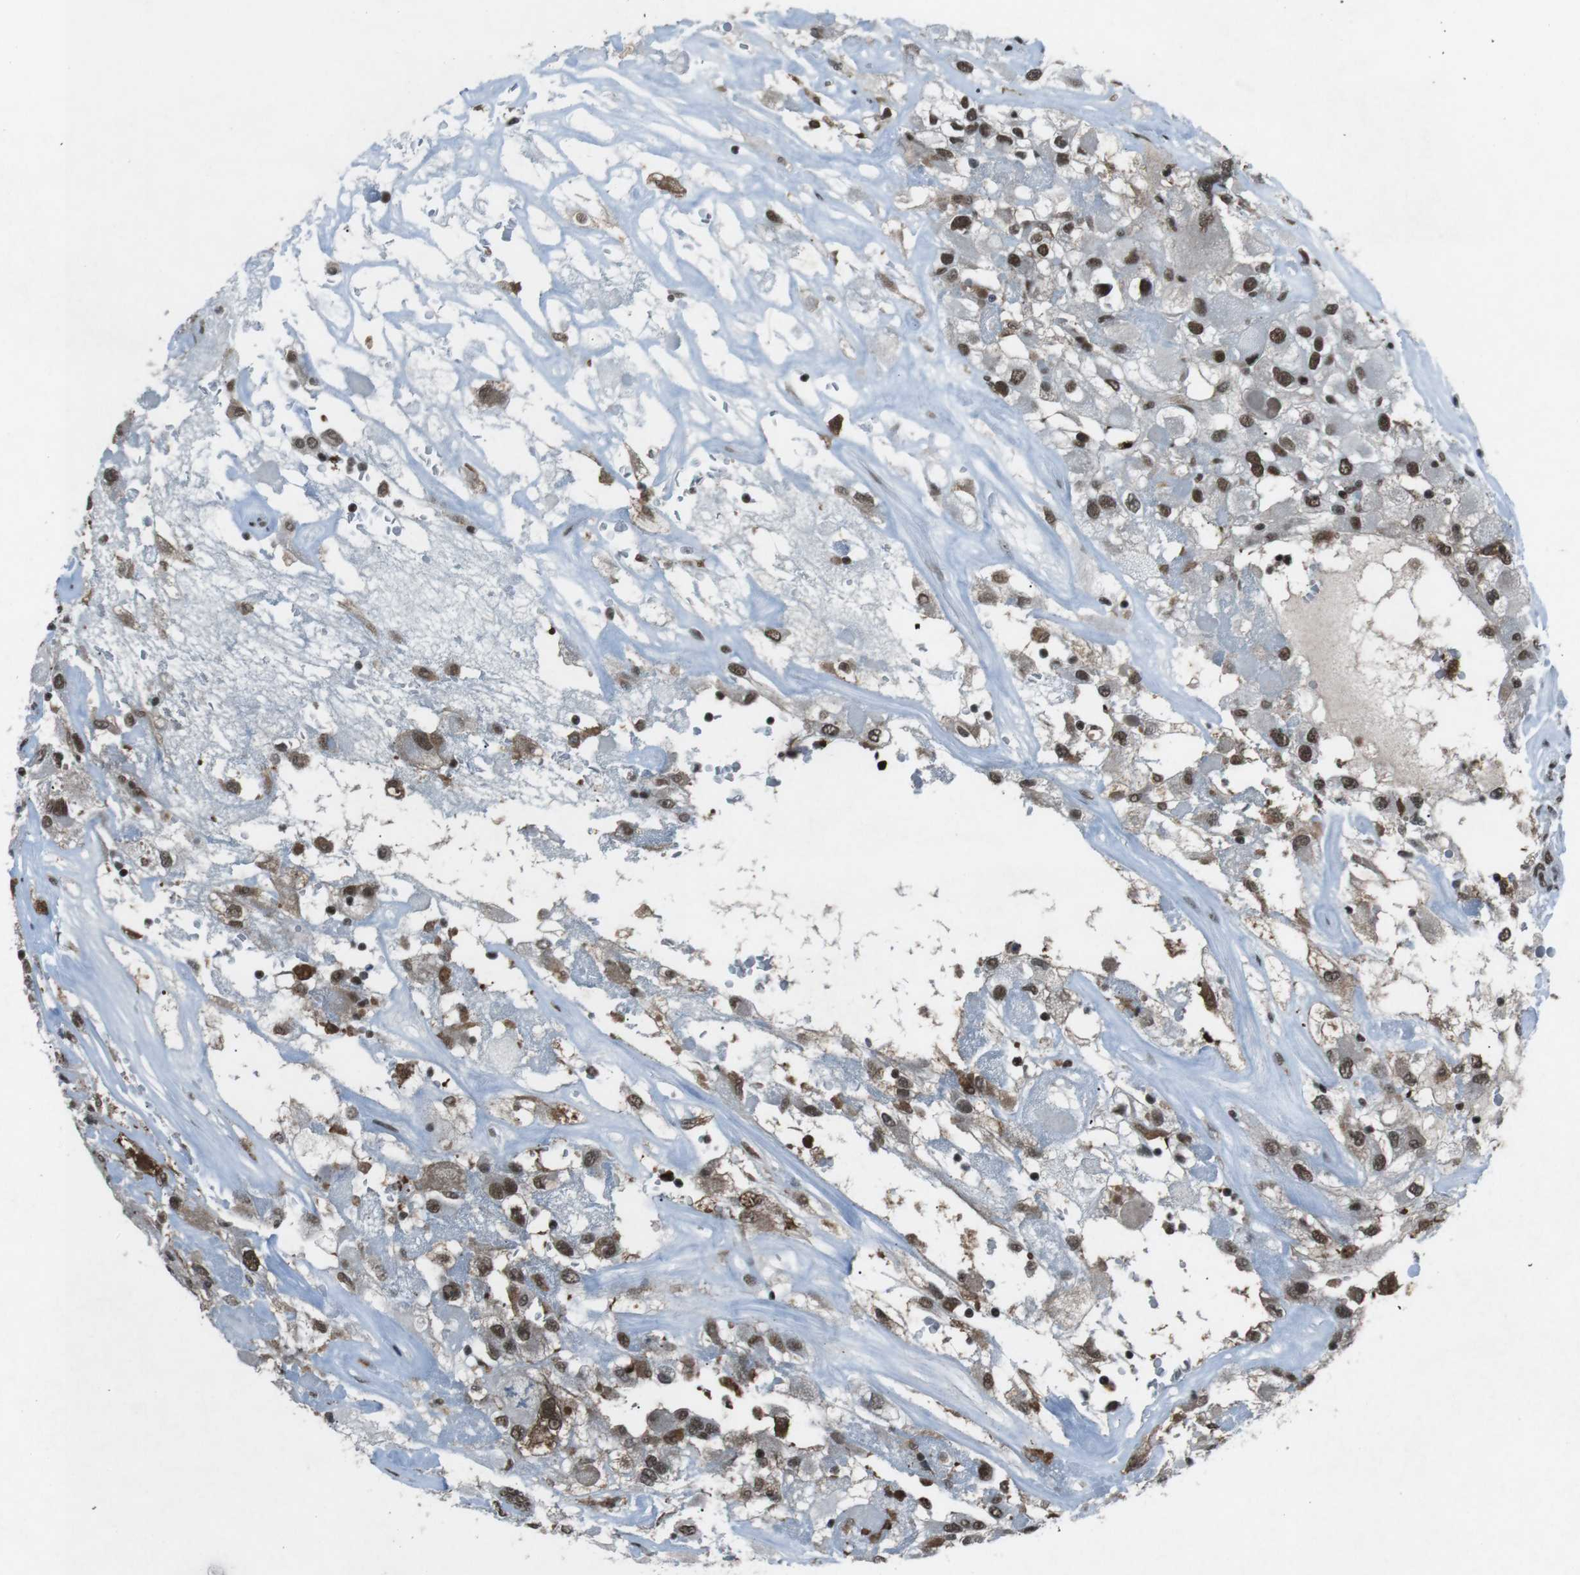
{"staining": {"intensity": "strong", "quantity": ">75%", "location": "nuclear"}, "tissue": "renal cancer", "cell_type": "Tumor cells", "image_type": "cancer", "snomed": [{"axis": "morphology", "description": "Adenocarcinoma, NOS"}, {"axis": "topography", "description": "Kidney"}], "caption": "IHC staining of renal adenocarcinoma, which displays high levels of strong nuclear expression in approximately >75% of tumor cells indicating strong nuclear protein expression. The staining was performed using DAB (brown) for protein detection and nuclei were counterstained in hematoxylin (blue).", "gene": "TAF1", "patient": {"sex": "female", "age": 52}}